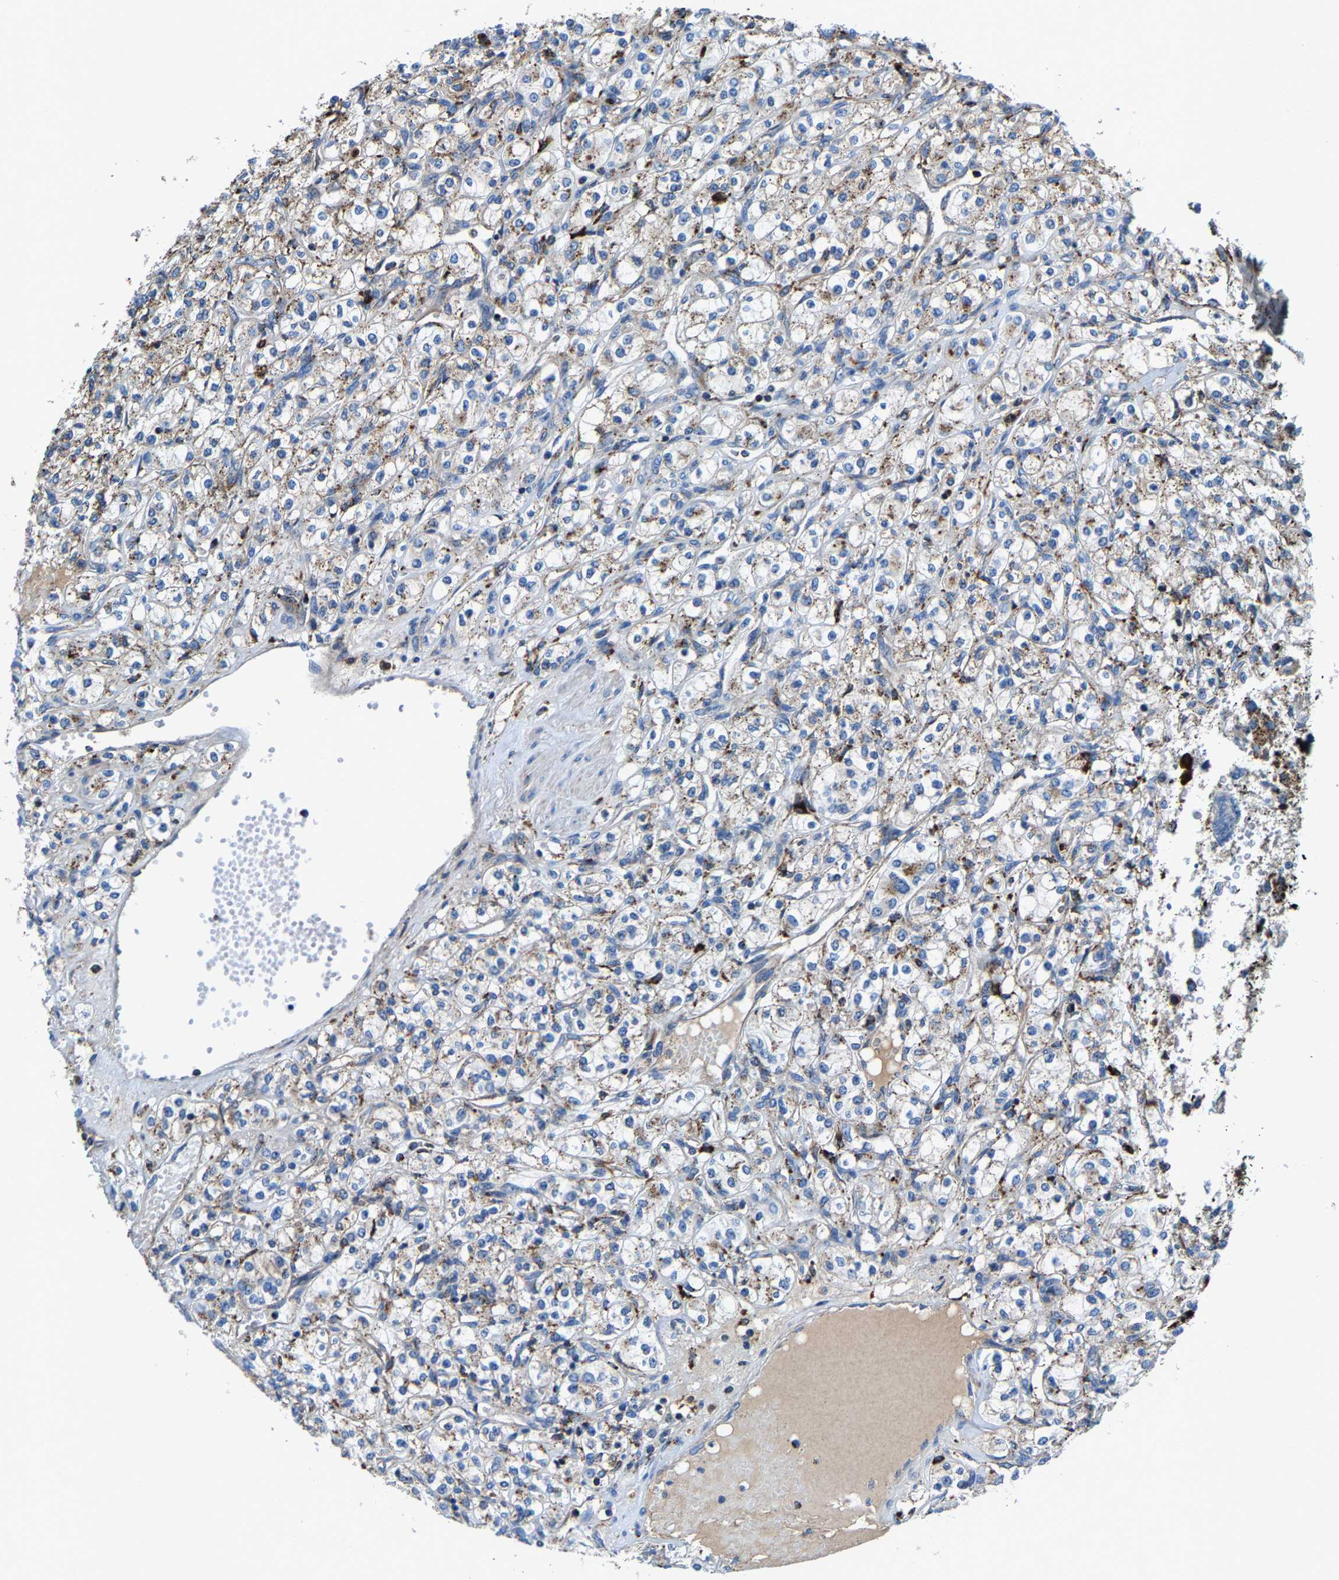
{"staining": {"intensity": "weak", "quantity": "25%-75%", "location": "cytoplasmic/membranous"}, "tissue": "renal cancer", "cell_type": "Tumor cells", "image_type": "cancer", "snomed": [{"axis": "morphology", "description": "Adenocarcinoma, NOS"}, {"axis": "topography", "description": "Kidney"}], "caption": "DAB (3,3'-diaminobenzidine) immunohistochemical staining of adenocarcinoma (renal) exhibits weak cytoplasmic/membranous protein staining in about 25%-75% of tumor cells.", "gene": "DPP7", "patient": {"sex": "male", "age": 77}}